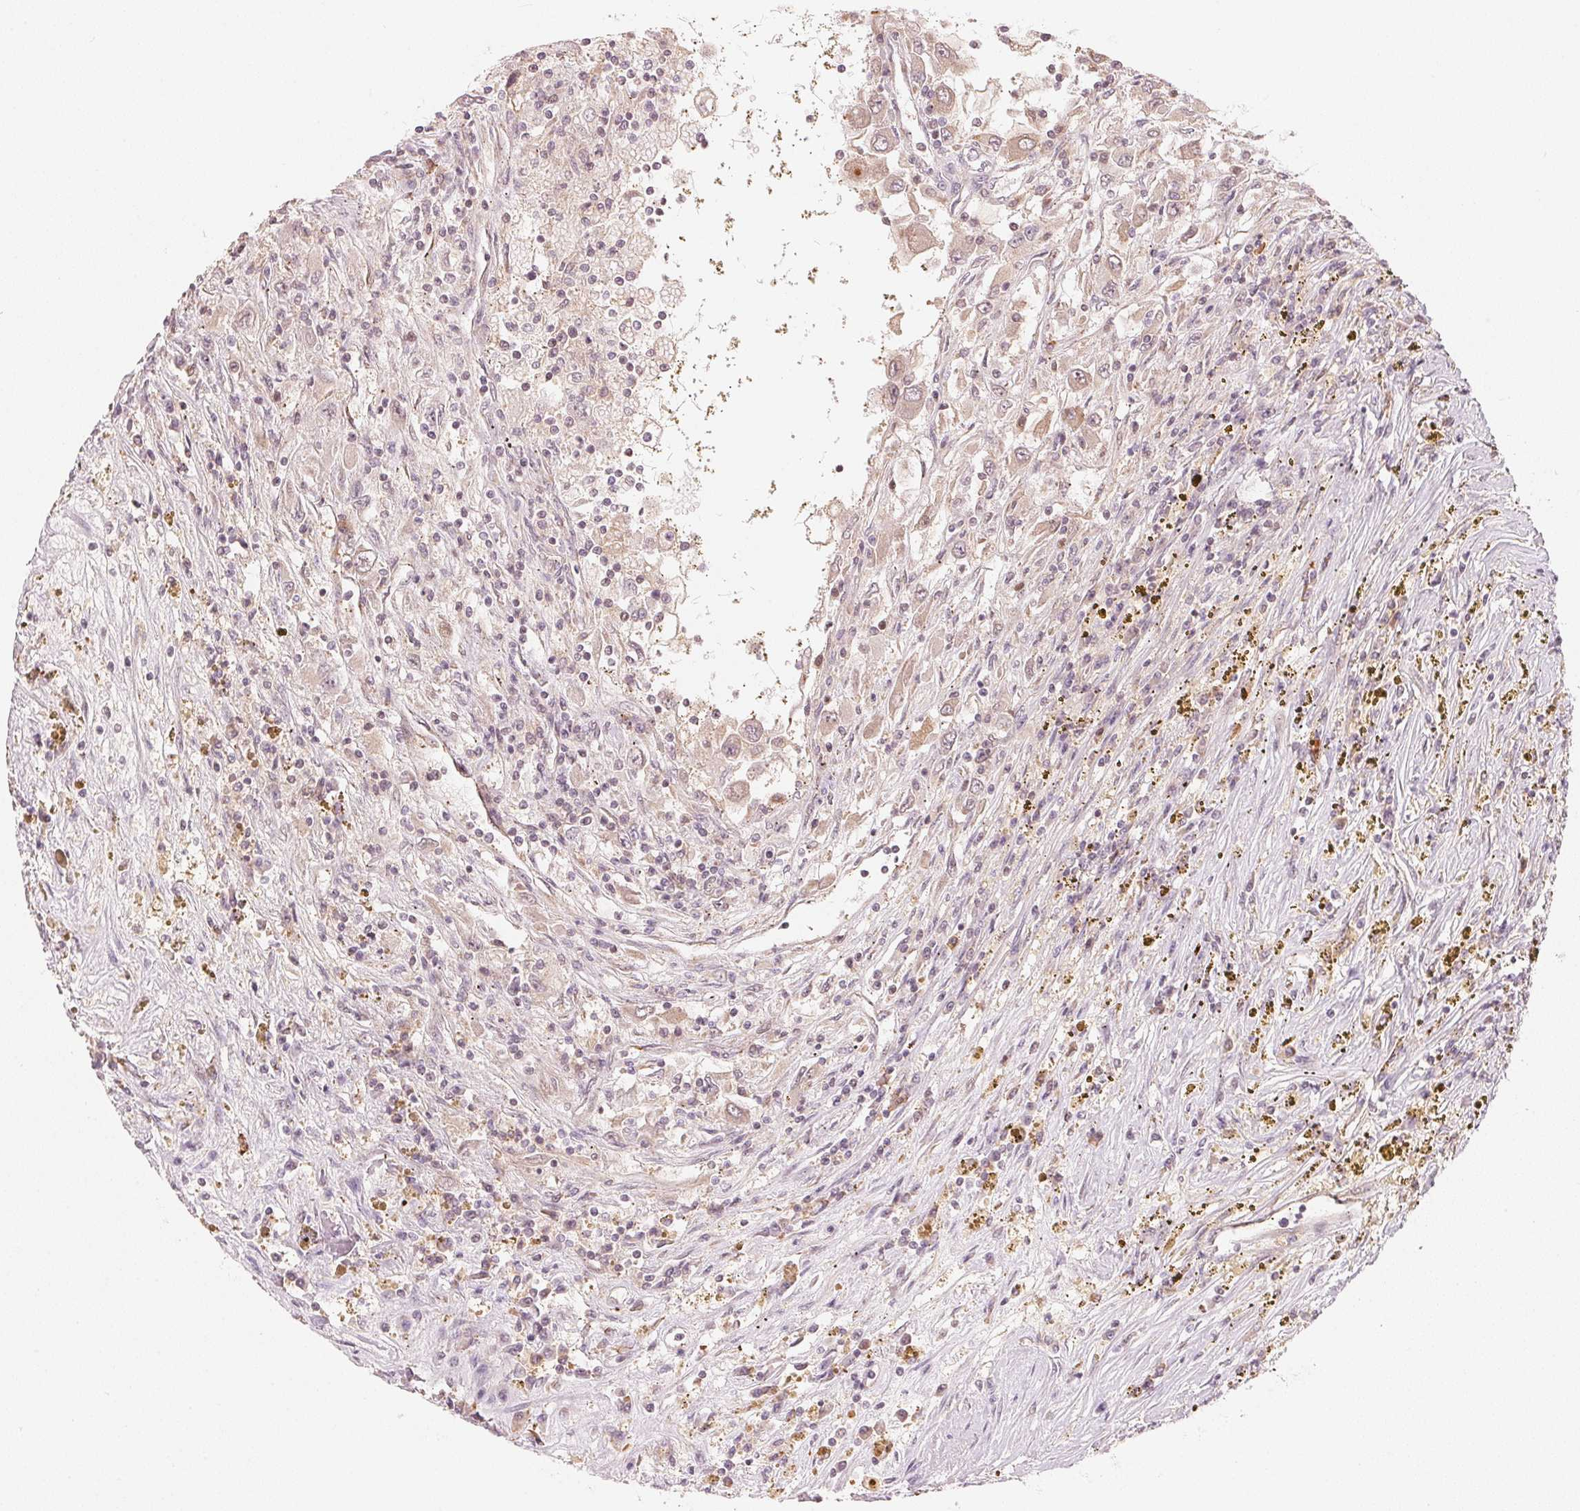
{"staining": {"intensity": "weak", "quantity": "<25%", "location": "cytoplasmic/membranous"}, "tissue": "renal cancer", "cell_type": "Tumor cells", "image_type": "cancer", "snomed": [{"axis": "morphology", "description": "Adenocarcinoma, NOS"}, {"axis": "topography", "description": "Kidney"}], "caption": "This image is of renal cancer stained with immunohistochemistry to label a protein in brown with the nuclei are counter-stained blue. There is no positivity in tumor cells.", "gene": "PRKN", "patient": {"sex": "female", "age": 67}}